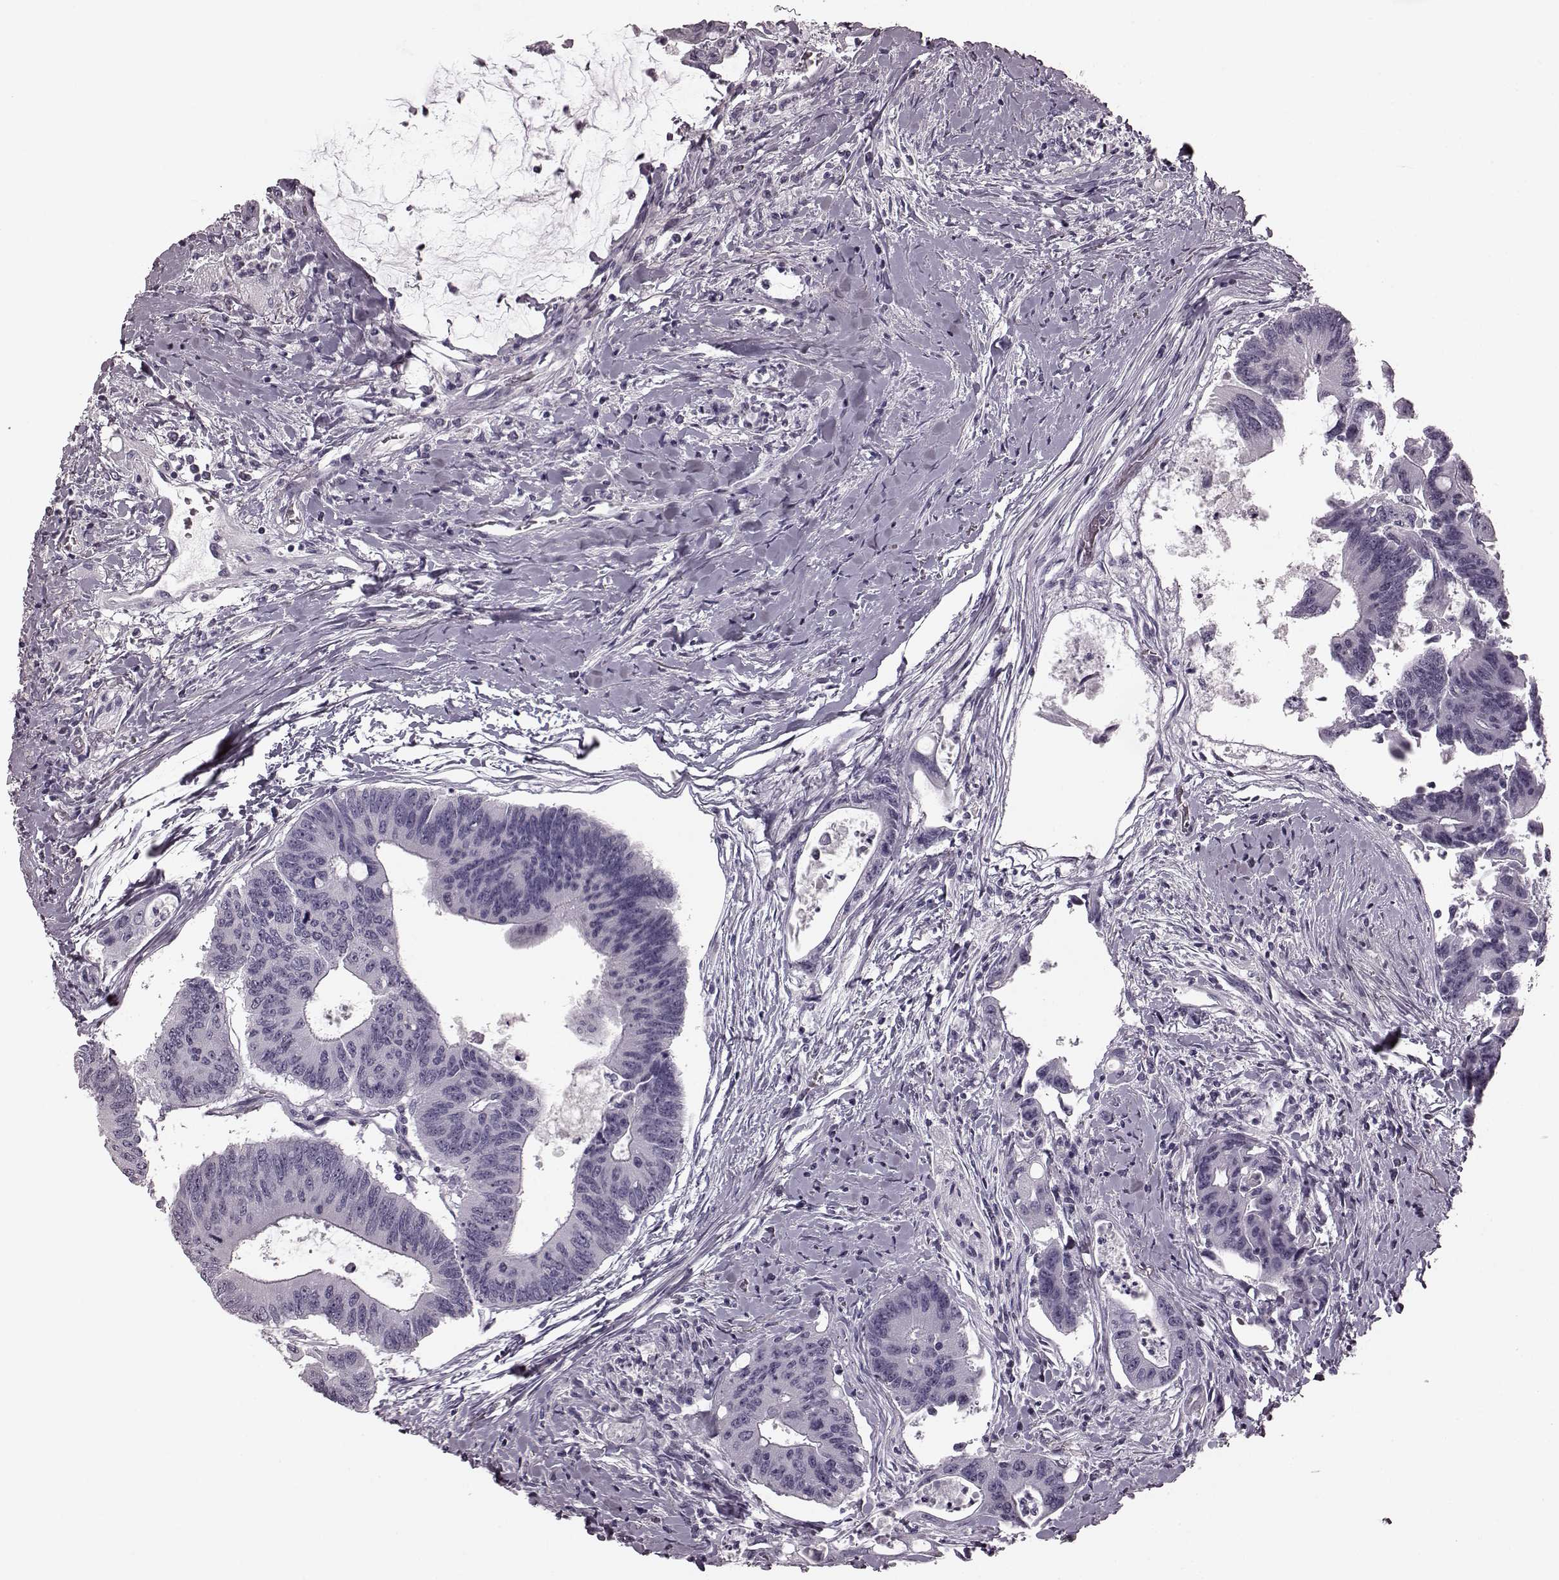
{"staining": {"intensity": "negative", "quantity": "none", "location": "none"}, "tissue": "colorectal cancer", "cell_type": "Tumor cells", "image_type": "cancer", "snomed": [{"axis": "morphology", "description": "Adenocarcinoma, NOS"}, {"axis": "topography", "description": "Rectum"}], "caption": "Colorectal cancer stained for a protein using immunohistochemistry demonstrates no staining tumor cells.", "gene": "TRPM1", "patient": {"sex": "male", "age": 59}}